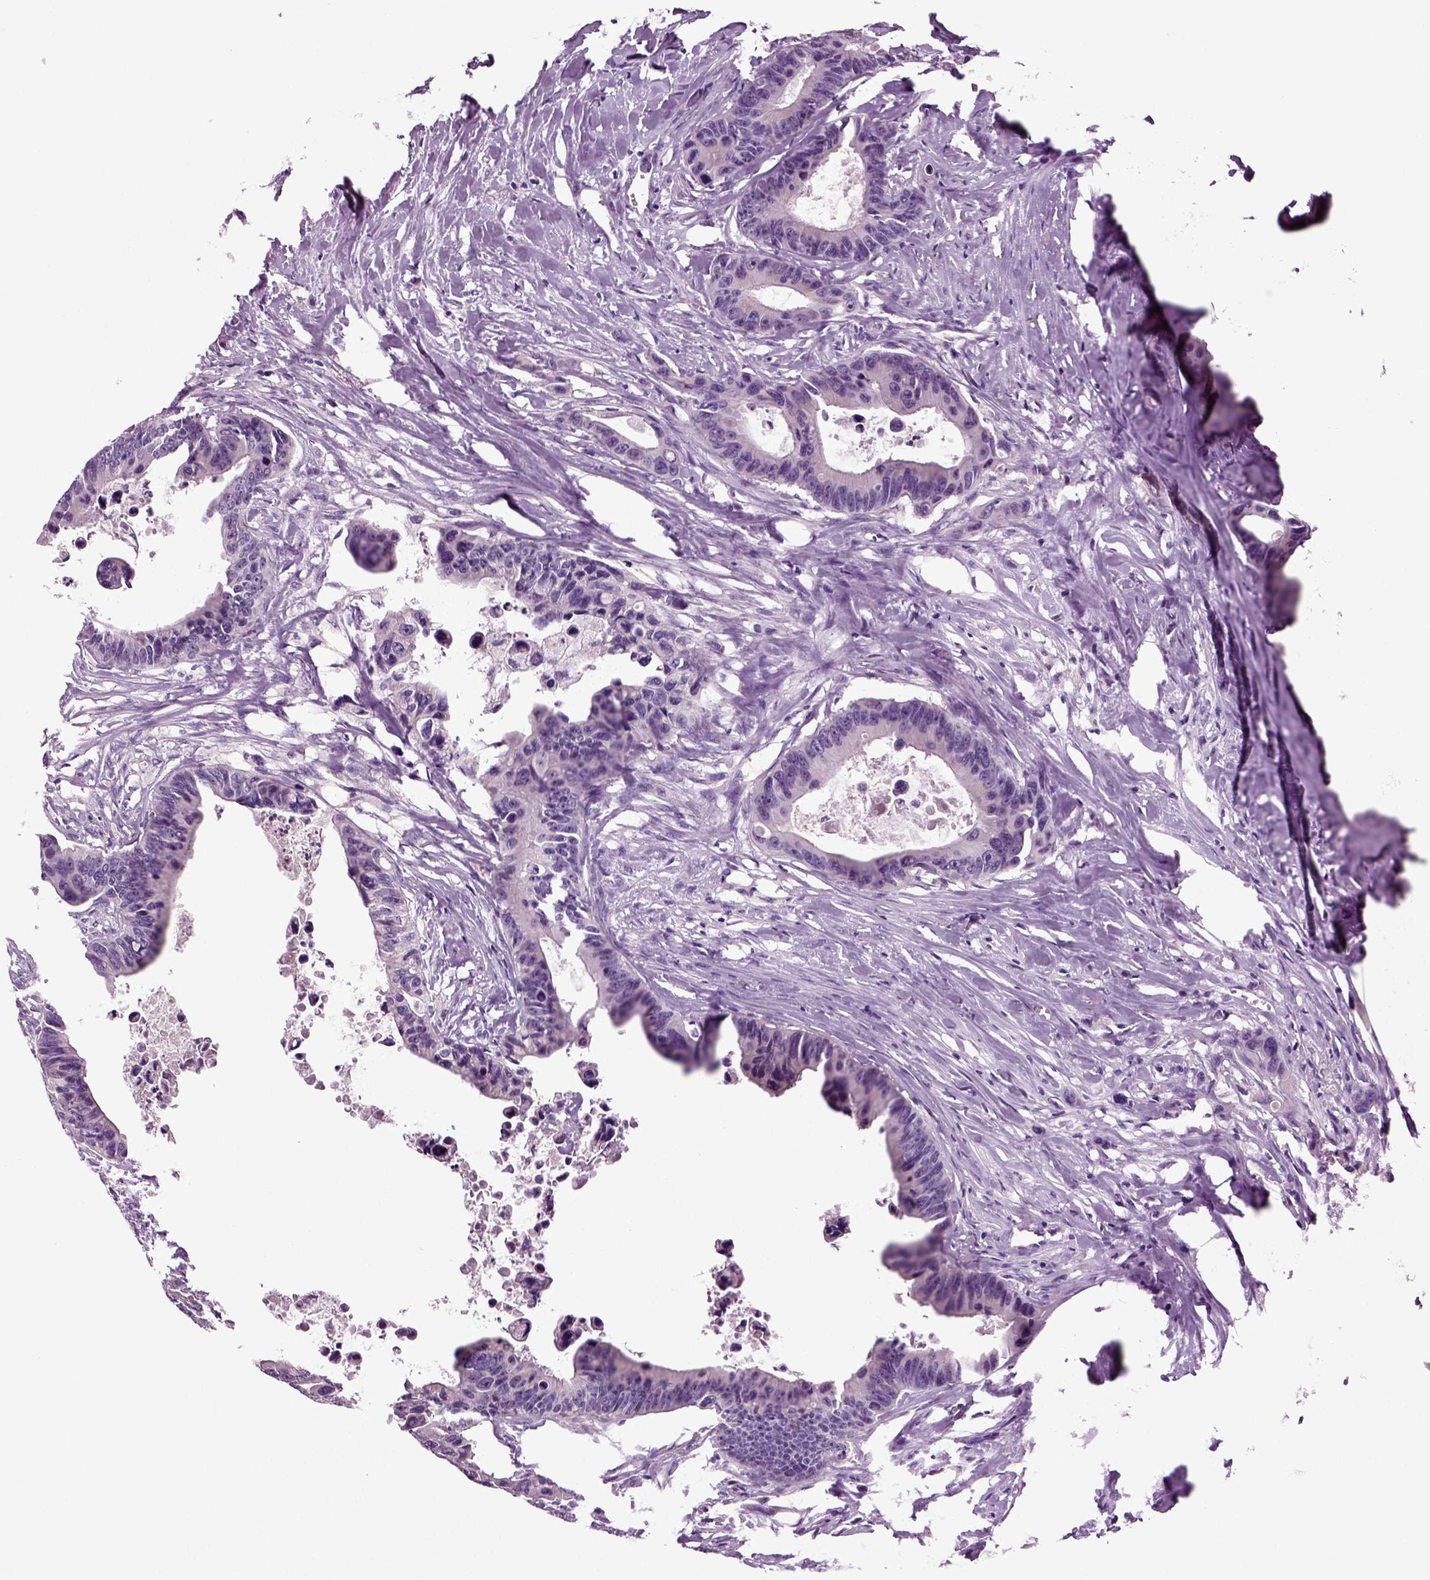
{"staining": {"intensity": "negative", "quantity": "none", "location": "none"}, "tissue": "colorectal cancer", "cell_type": "Tumor cells", "image_type": "cancer", "snomed": [{"axis": "morphology", "description": "Adenocarcinoma, NOS"}, {"axis": "topography", "description": "Colon"}], "caption": "This is an IHC image of human colorectal cancer (adenocarcinoma). There is no positivity in tumor cells.", "gene": "FGF11", "patient": {"sex": "female", "age": 87}}